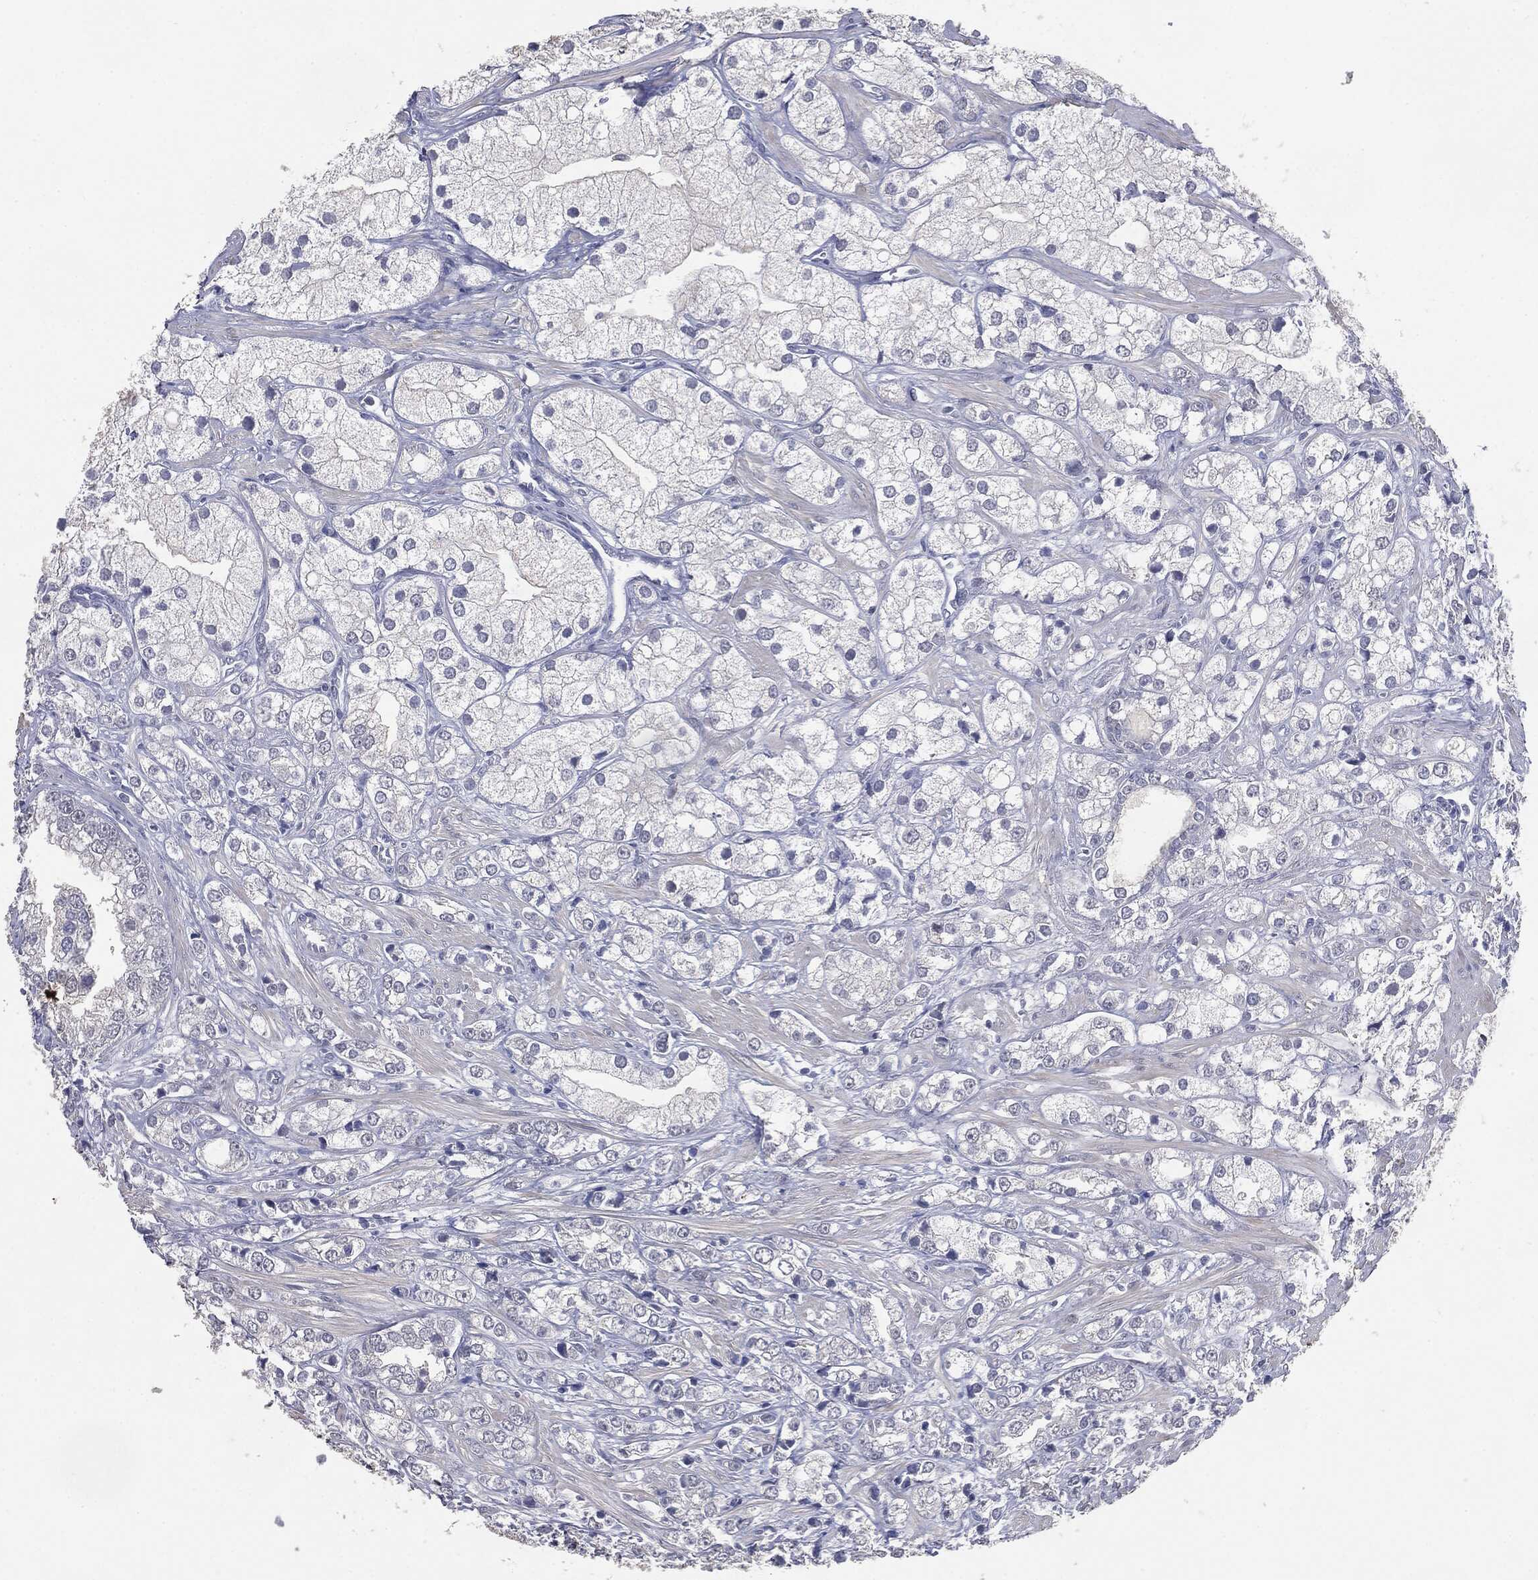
{"staining": {"intensity": "negative", "quantity": "none", "location": "none"}, "tissue": "prostate cancer", "cell_type": "Tumor cells", "image_type": "cancer", "snomed": [{"axis": "morphology", "description": "Adenocarcinoma, NOS"}, {"axis": "topography", "description": "Prostate and seminal vesicle, NOS"}, {"axis": "topography", "description": "Prostate"}], "caption": "IHC micrograph of neoplastic tissue: adenocarcinoma (prostate) stained with DAB demonstrates no significant protein expression in tumor cells.", "gene": "SLC2A2", "patient": {"sex": "male", "age": 79}}